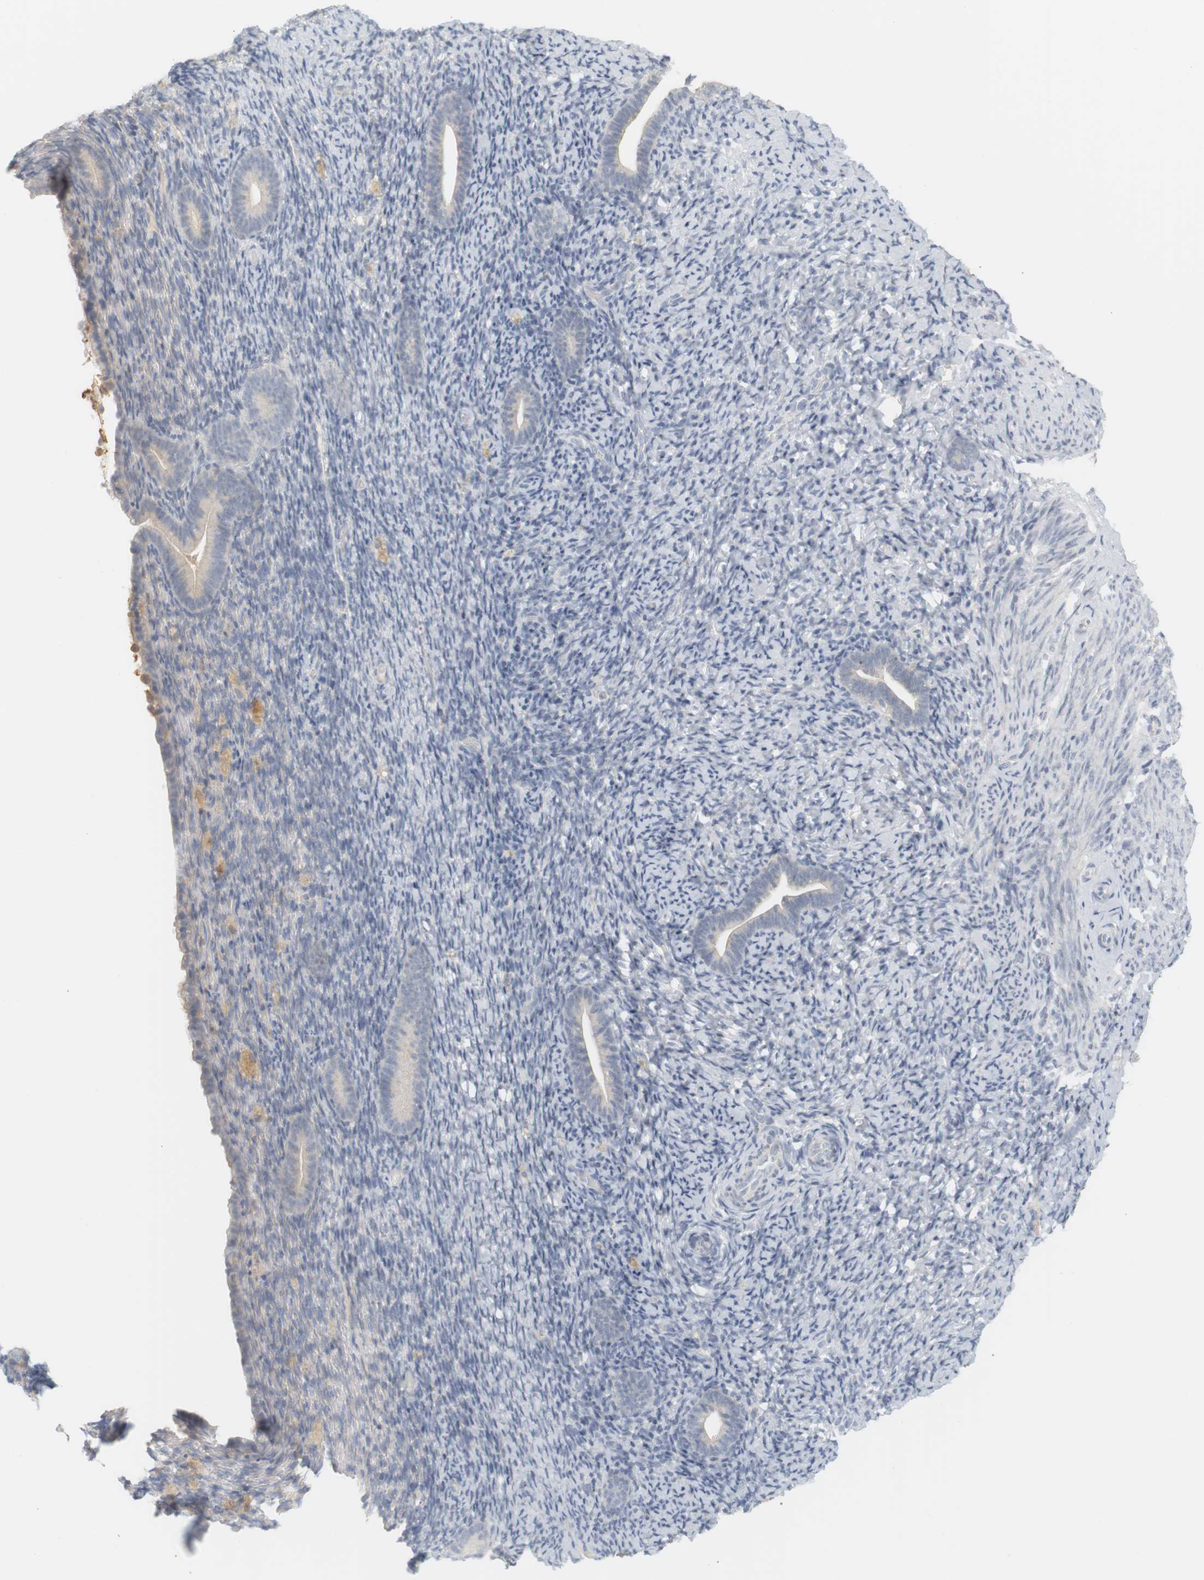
{"staining": {"intensity": "negative", "quantity": "none", "location": "none"}, "tissue": "endometrium", "cell_type": "Cells in endometrial stroma", "image_type": "normal", "snomed": [{"axis": "morphology", "description": "Normal tissue, NOS"}, {"axis": "topography", "description": "Endometrium"}], "caption": "A high-resolution photomicrograph shows IHC staining of normal endometrium, which demonstrates no significant expression in cells in endometrial stroma. (DAB (3,3'-diaminobenzidine) IHC with hematoxylin counter stain).", "gene": "RTN3", "patient": {"sex": "female", "age": 51}}